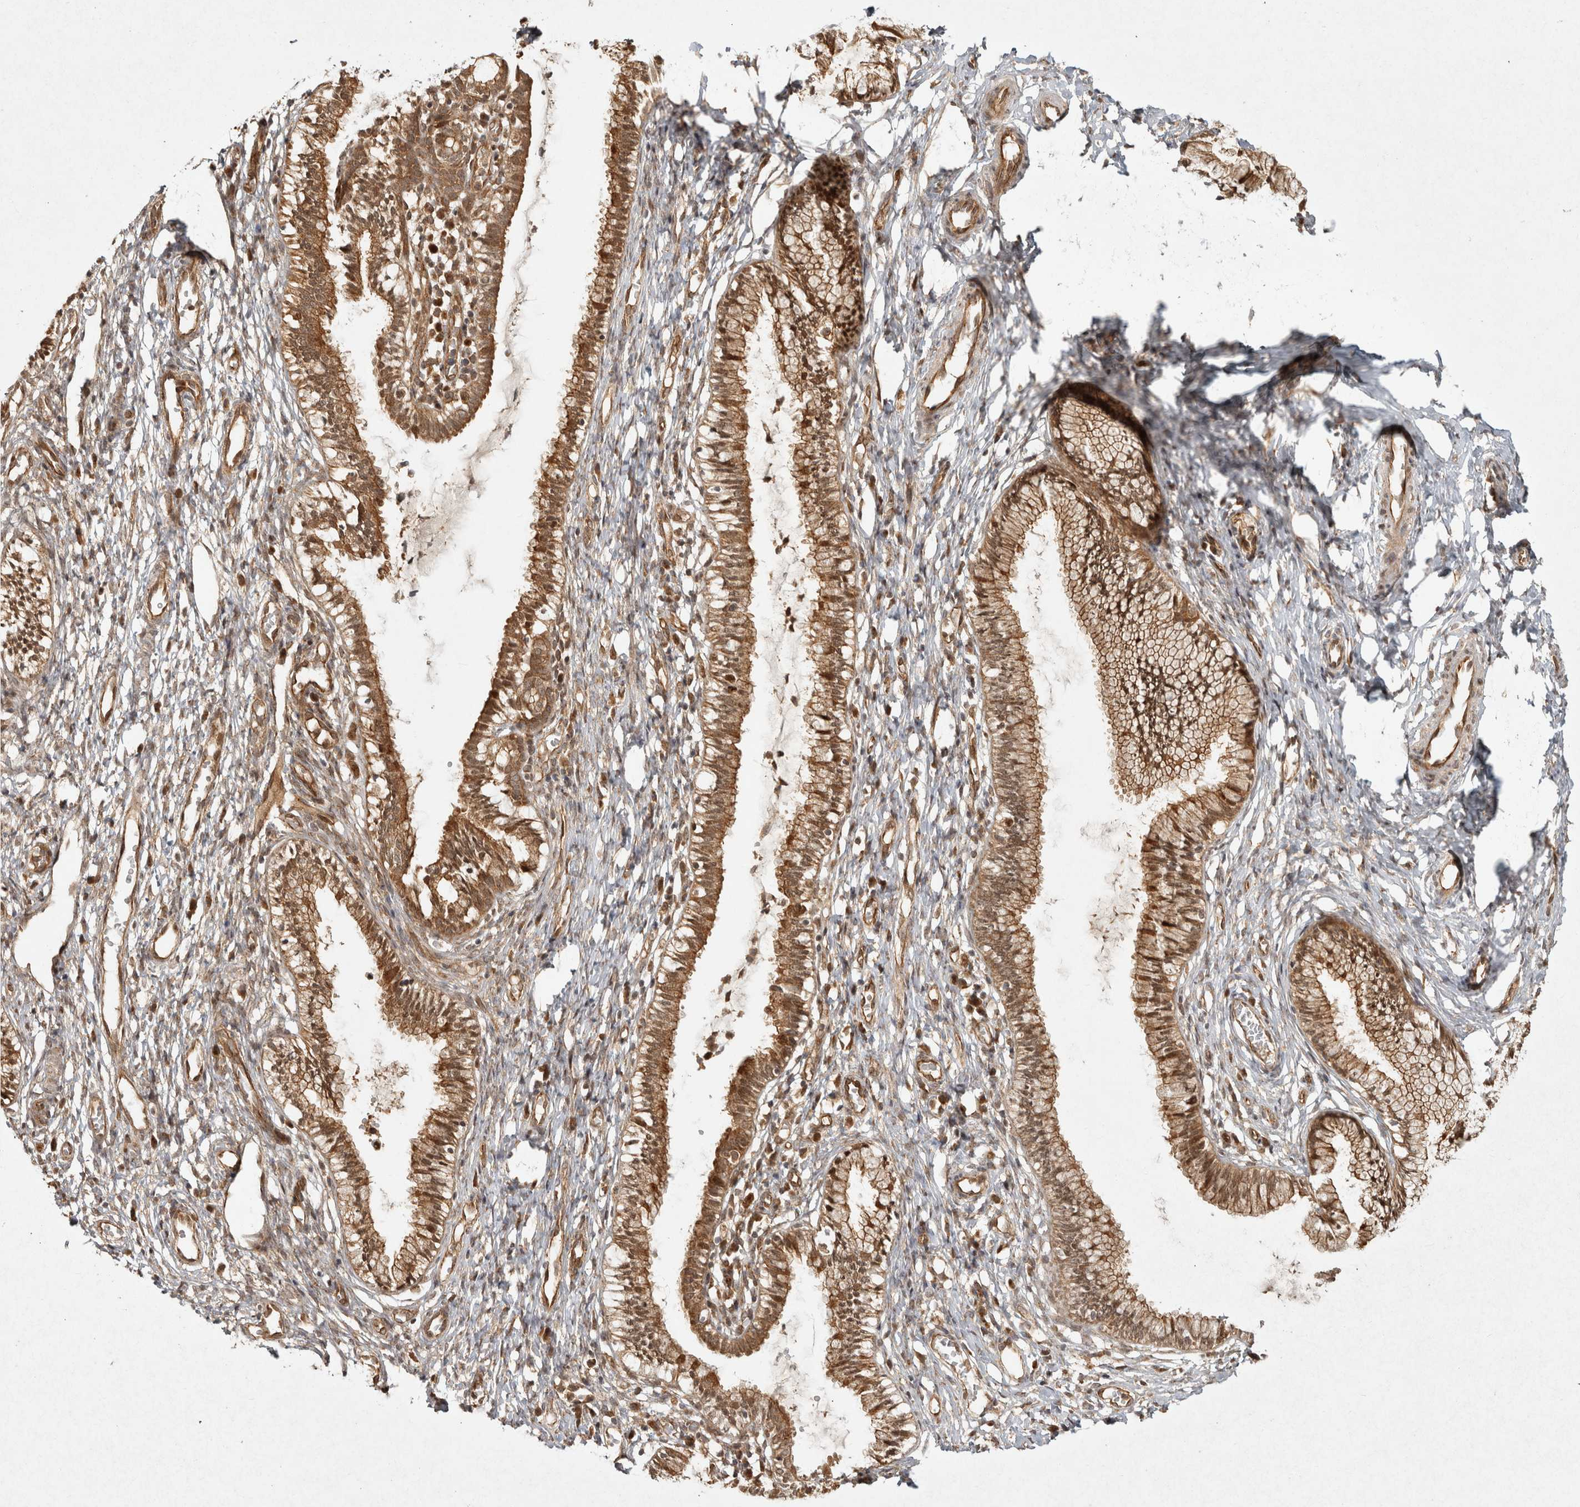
{"staining": {"intensity": "moderate", "quantity": ">75%", "location": "cytoplasmic/membranous"}, "tissue": "cervix", "cell_type": "Glandular cells", "image_type": "normal", "snomed": [{"axis": "morphology", "description": "Normal tissue, NOS"}, {"axis": "topography", "description": "Cervix"}], "caption": "Moderate cytoplasmic/membranous protein expression is appreciated in approximately >75% of glandular cells in cervix.", "gene": "CAMSAP2", "patient": {"sex": "female", "age": 27}}